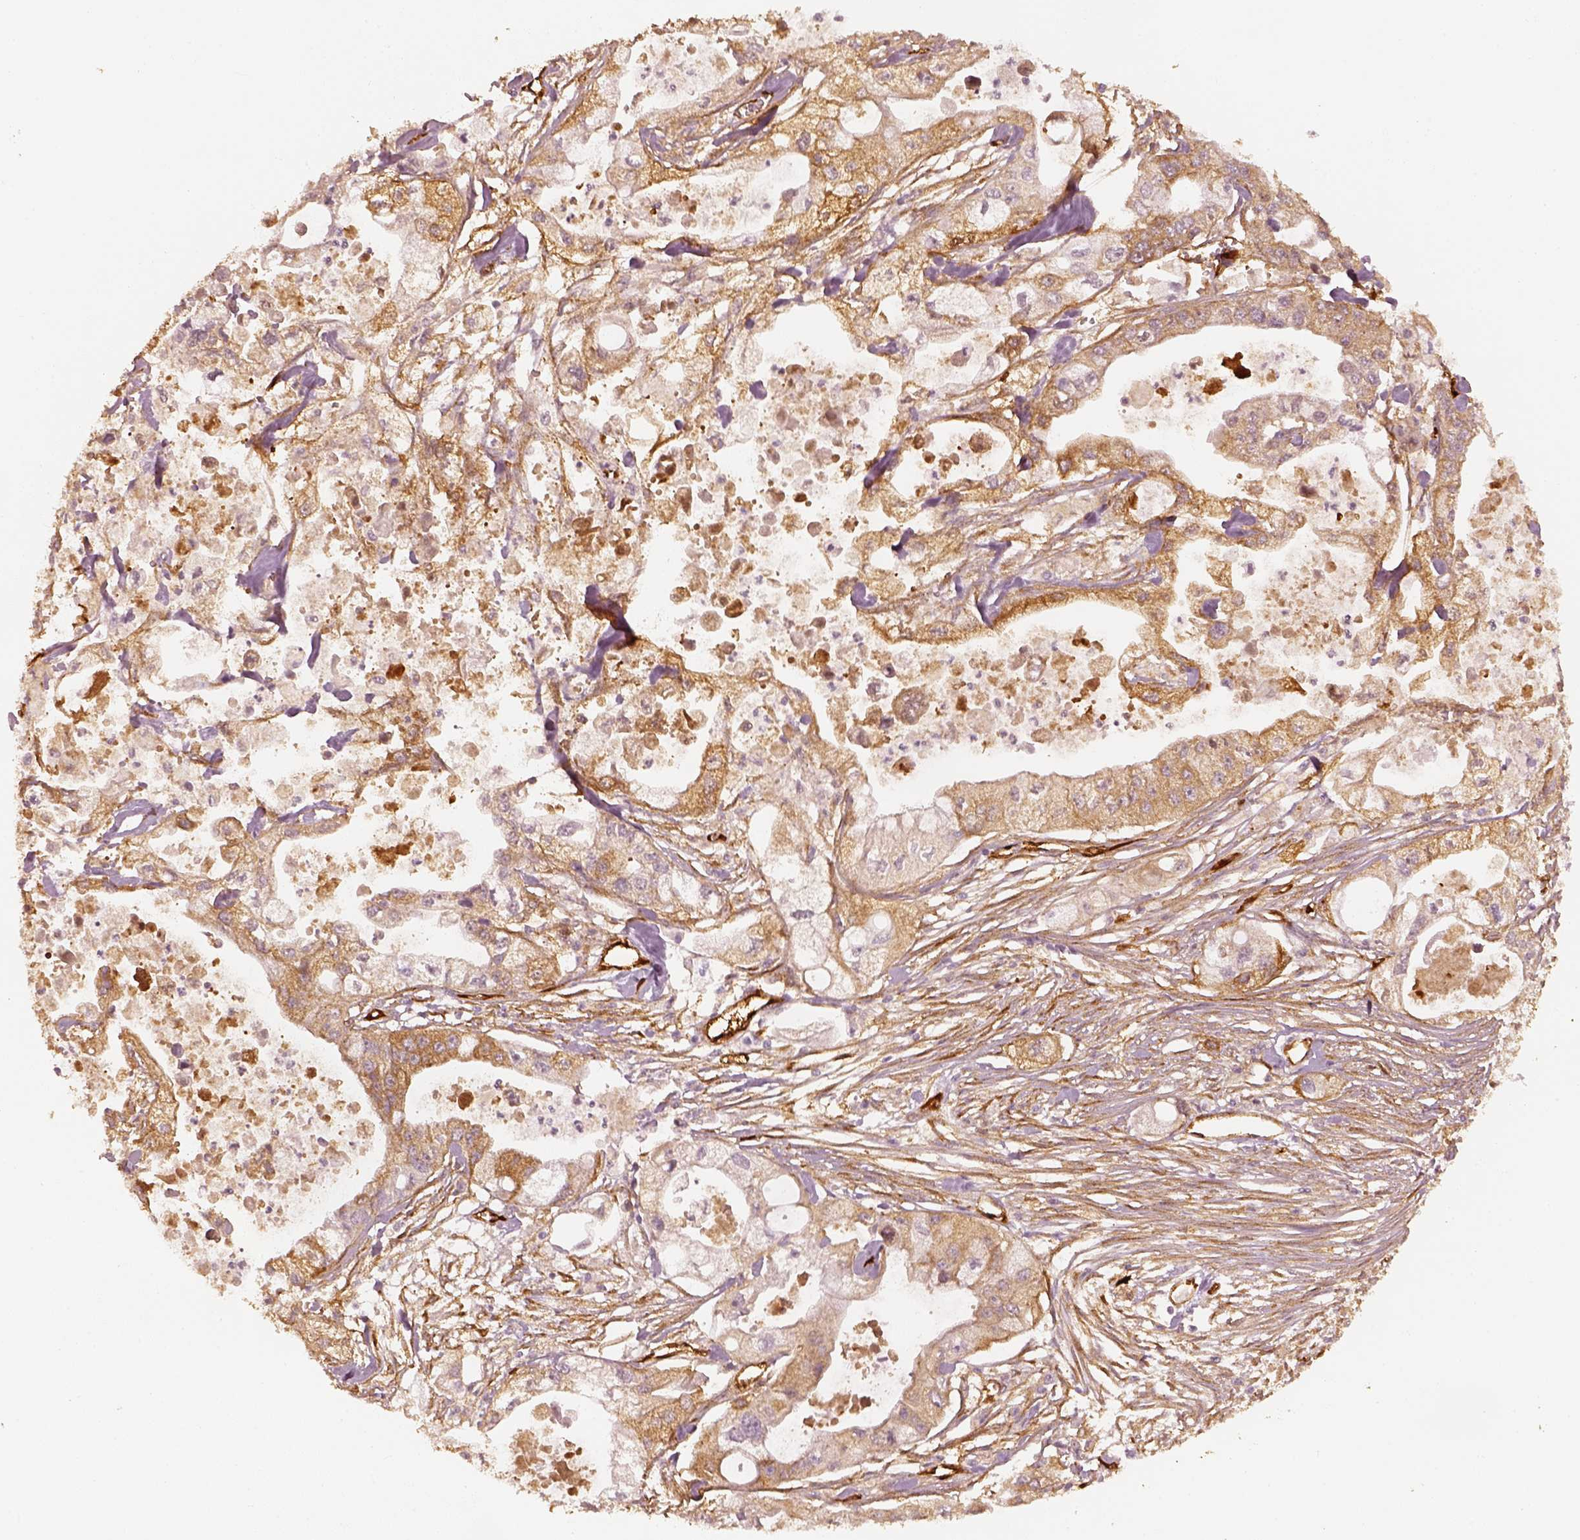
{"staining": {"intensity": "moderate", "quantity": ">75%", "location": "cytoplasmic/membranous"}, "tissue": "pancreatic cancer", "cell_type": "Tumor cells", "image_type": "cancer", "snomed": [{"axis": "morphology", "description": "Adenocarcinoma, NOS"}, {"axis": "topography", "description": "Pancreas"}], "caption": "The immunohistochemical stain shows moderate cytoplasmic/membranous positivity in tumor cells of pancreatic cancer (adenocarcinoma) tissue.", "gene": "FSCN1", "patient": {"sex": "male", "age": 70}}